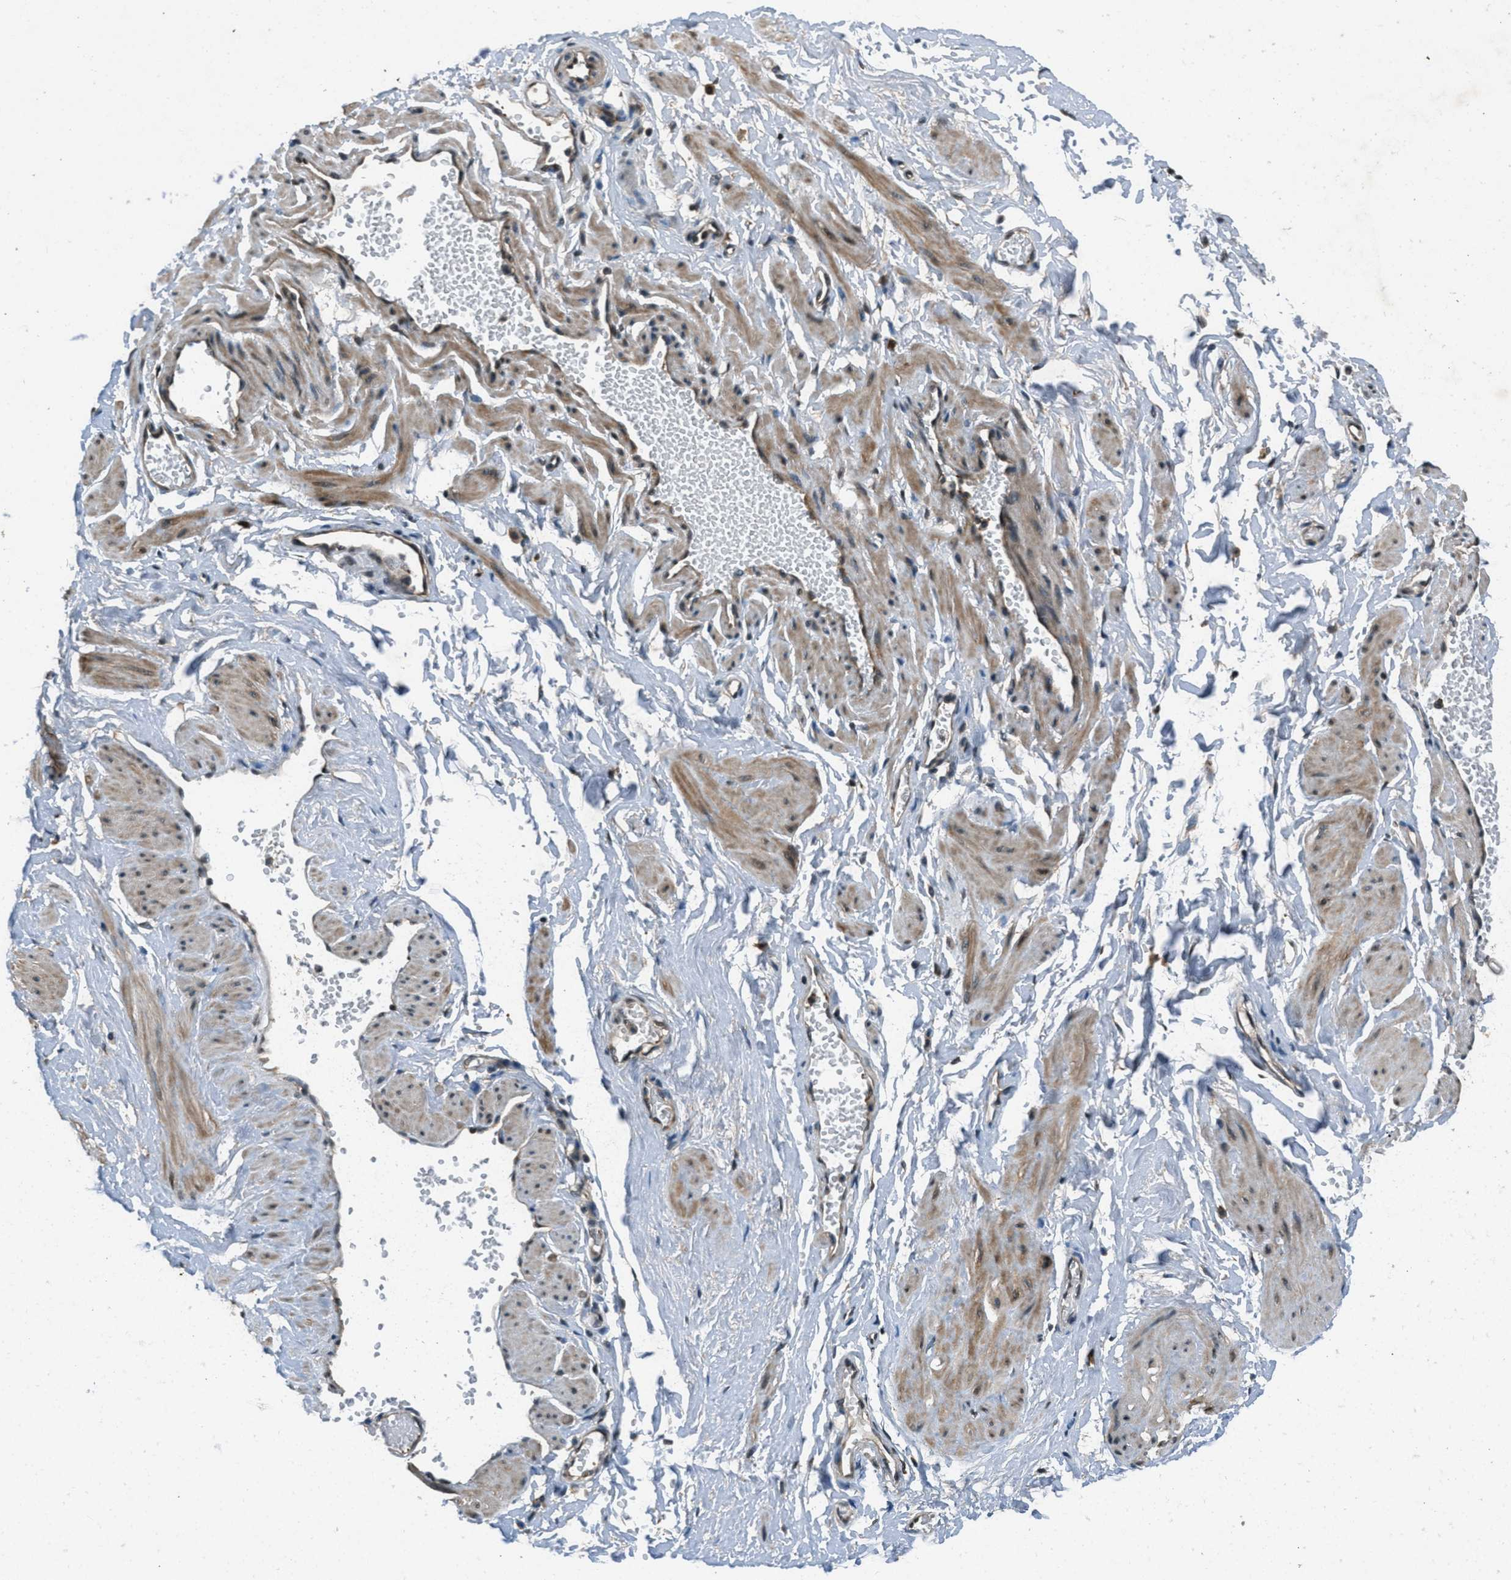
{"staining": {"intensity": "negative", "quantity": "none", "location": "none"}, "tissue": "adipose tissue", "cell_type": "Adipocytes", "image_type": "normal", "snomed": [{"axis": "morphology", "description": "Normal tissue, NOS"}, {"axis": "topography", "description": "Soft tissue"}, {"axis": "topography", "description": "Vascular tissue"}], "caption": "This is an immunohistochemistry (IHC) image of unremarkable human adipose tissue. There is no staining in adipocytes.", "gene": "EPSTI1", "patient": {"sex": "female", "age": 35}}